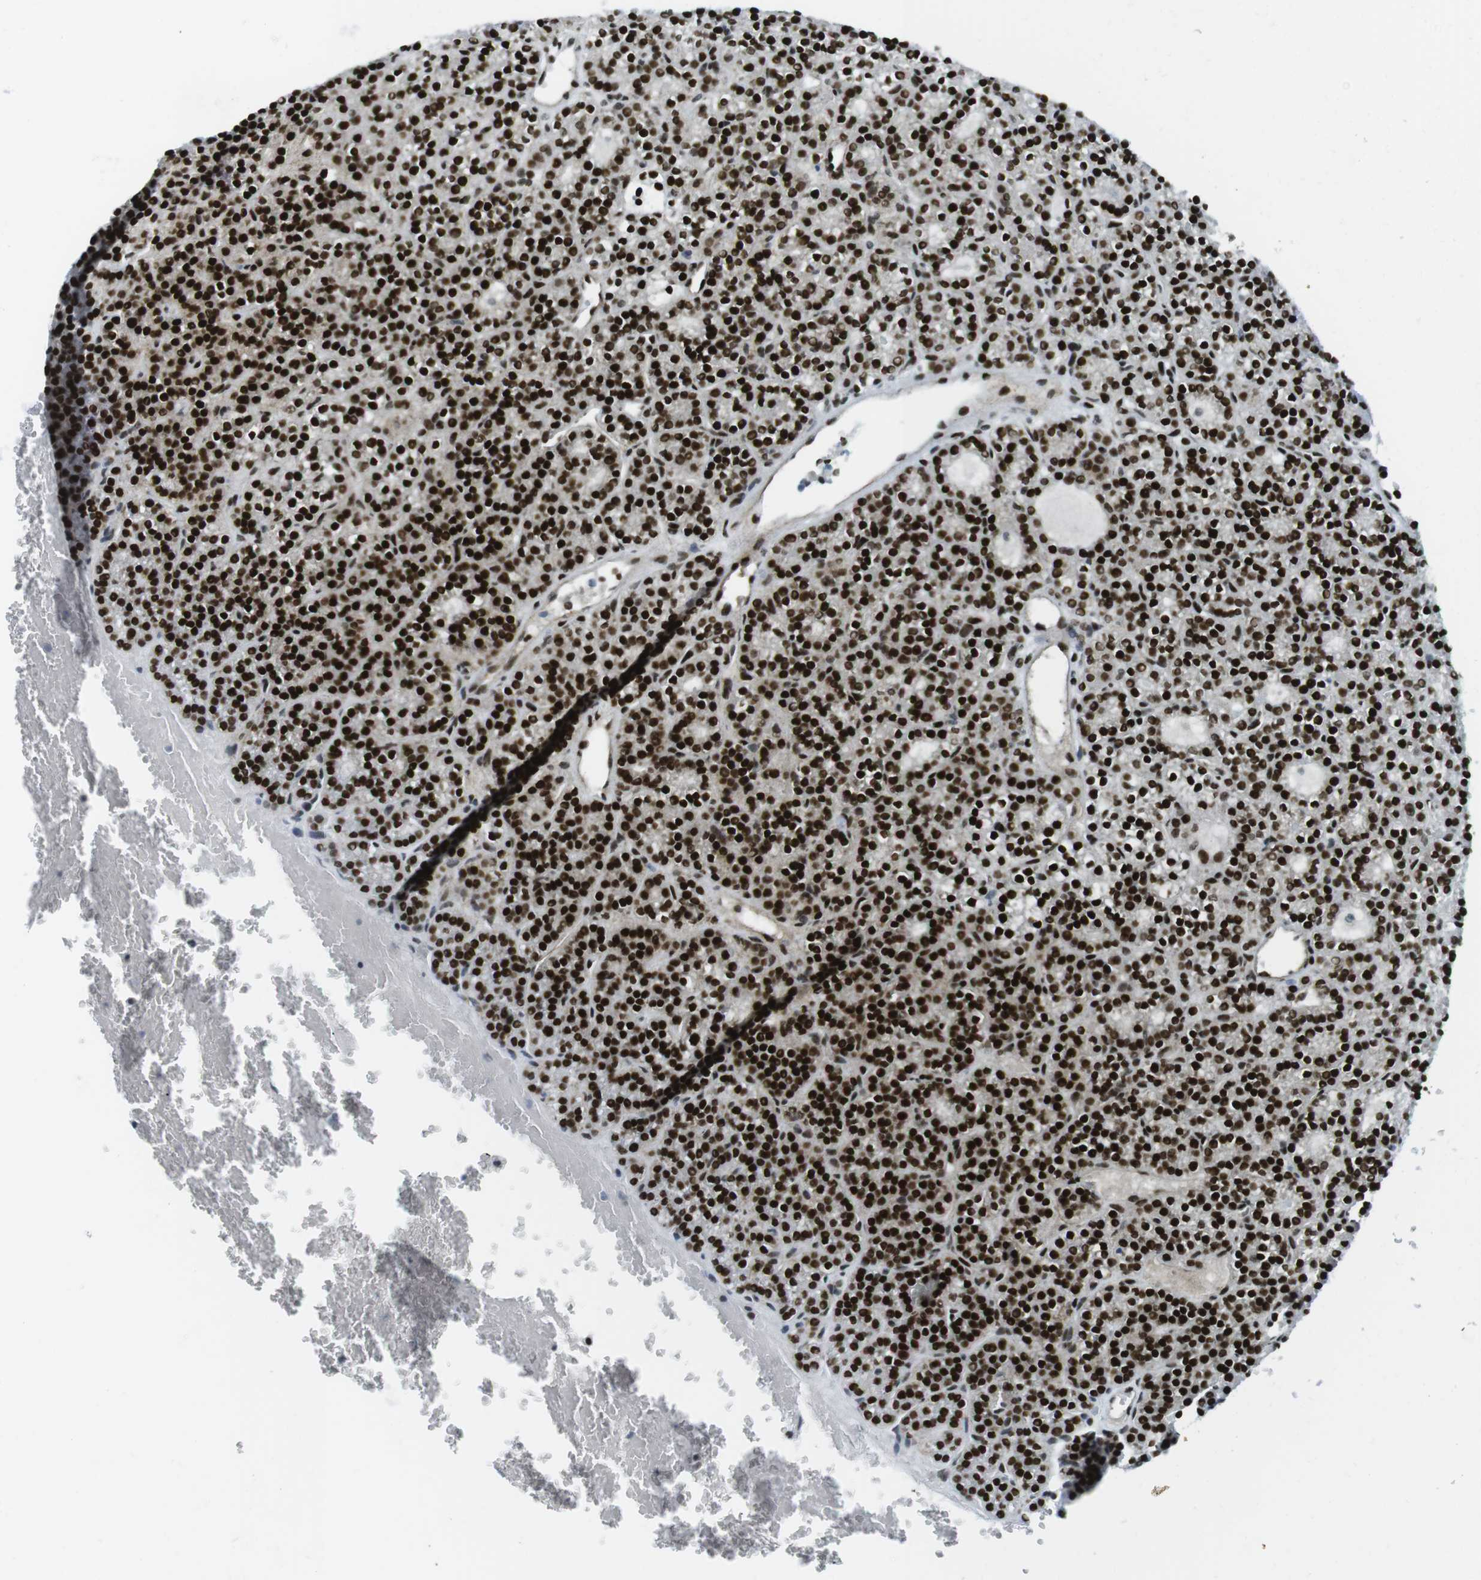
{"staining": {"intensity": "strong", "quantity": ">75%", "location": "nuclear"}, "tissue": "parathyroid gland", "cell_type": "Glandular cells", "image_type": "normal", "snomed": [{"axis": "morphology", "description": "Normal tissue, NOS"}, {"axis": "morphology", "description": "Adenoma, NOS"}, {"axis": "topography", "description": "Parathyroid gland"}], "caption": "Protein staining of unremarkable parathyroid gland reveals strong nuclear expression in approximately >75% of glandular cells.", "gene": "ARID1A", "patient": {"sex": "female", "age": 64}}